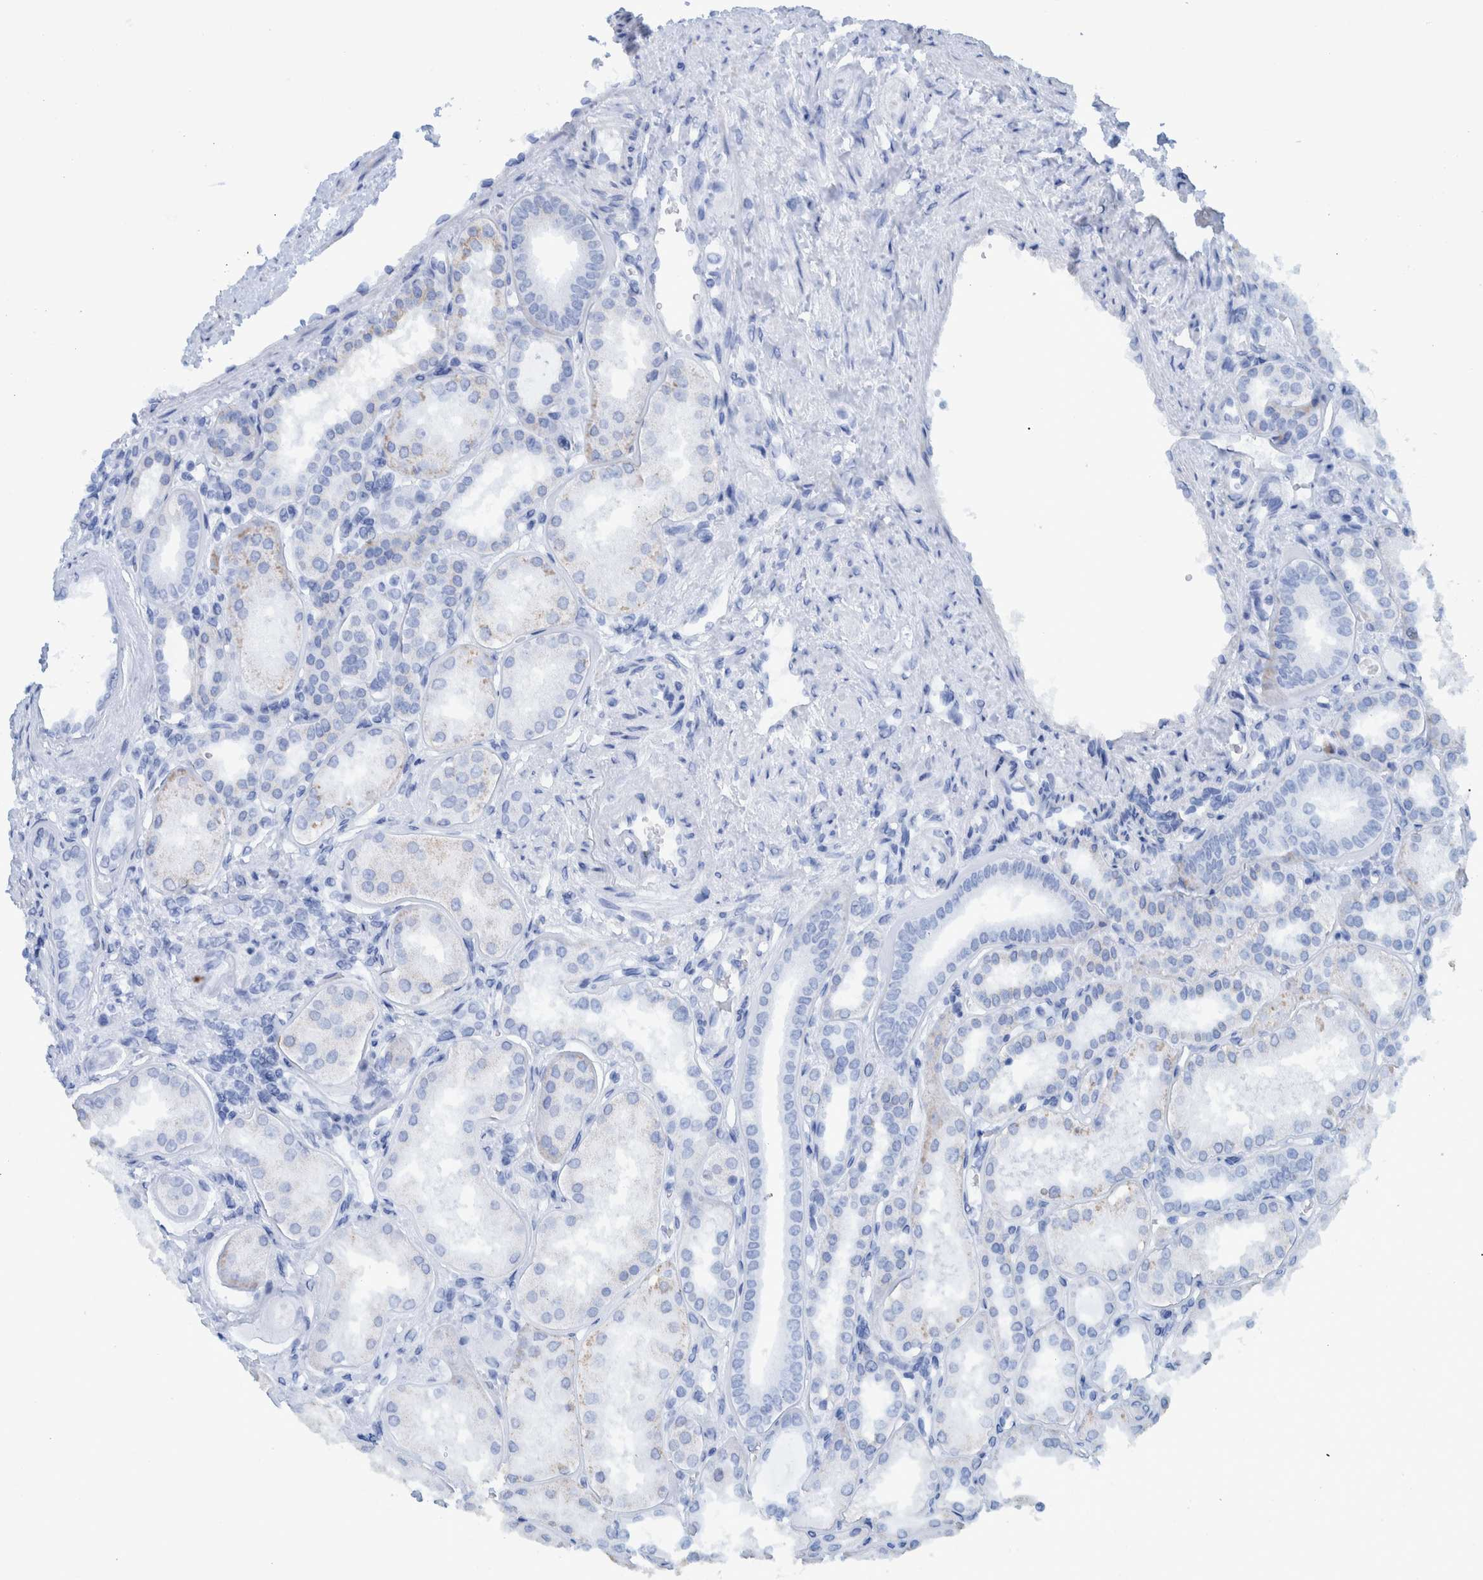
{"staining": {"intensity": "negative", "quantity": "none", "location": "none"}, "tissue": "kidney", "cell_type": "Cells in glomeruli", "image_type": "normal", "snomed": [{"axis": "morphology", "description": "Normal tissue, NOS"}, {"axis": "topography", "description": "Kidney"}], "caption": "DAB immunohistochemical staining of benign kidney displays no significant expression in cells in glomeruli.", "gene": "BZW2", "patient": {"sex": "female", "age": 56}}